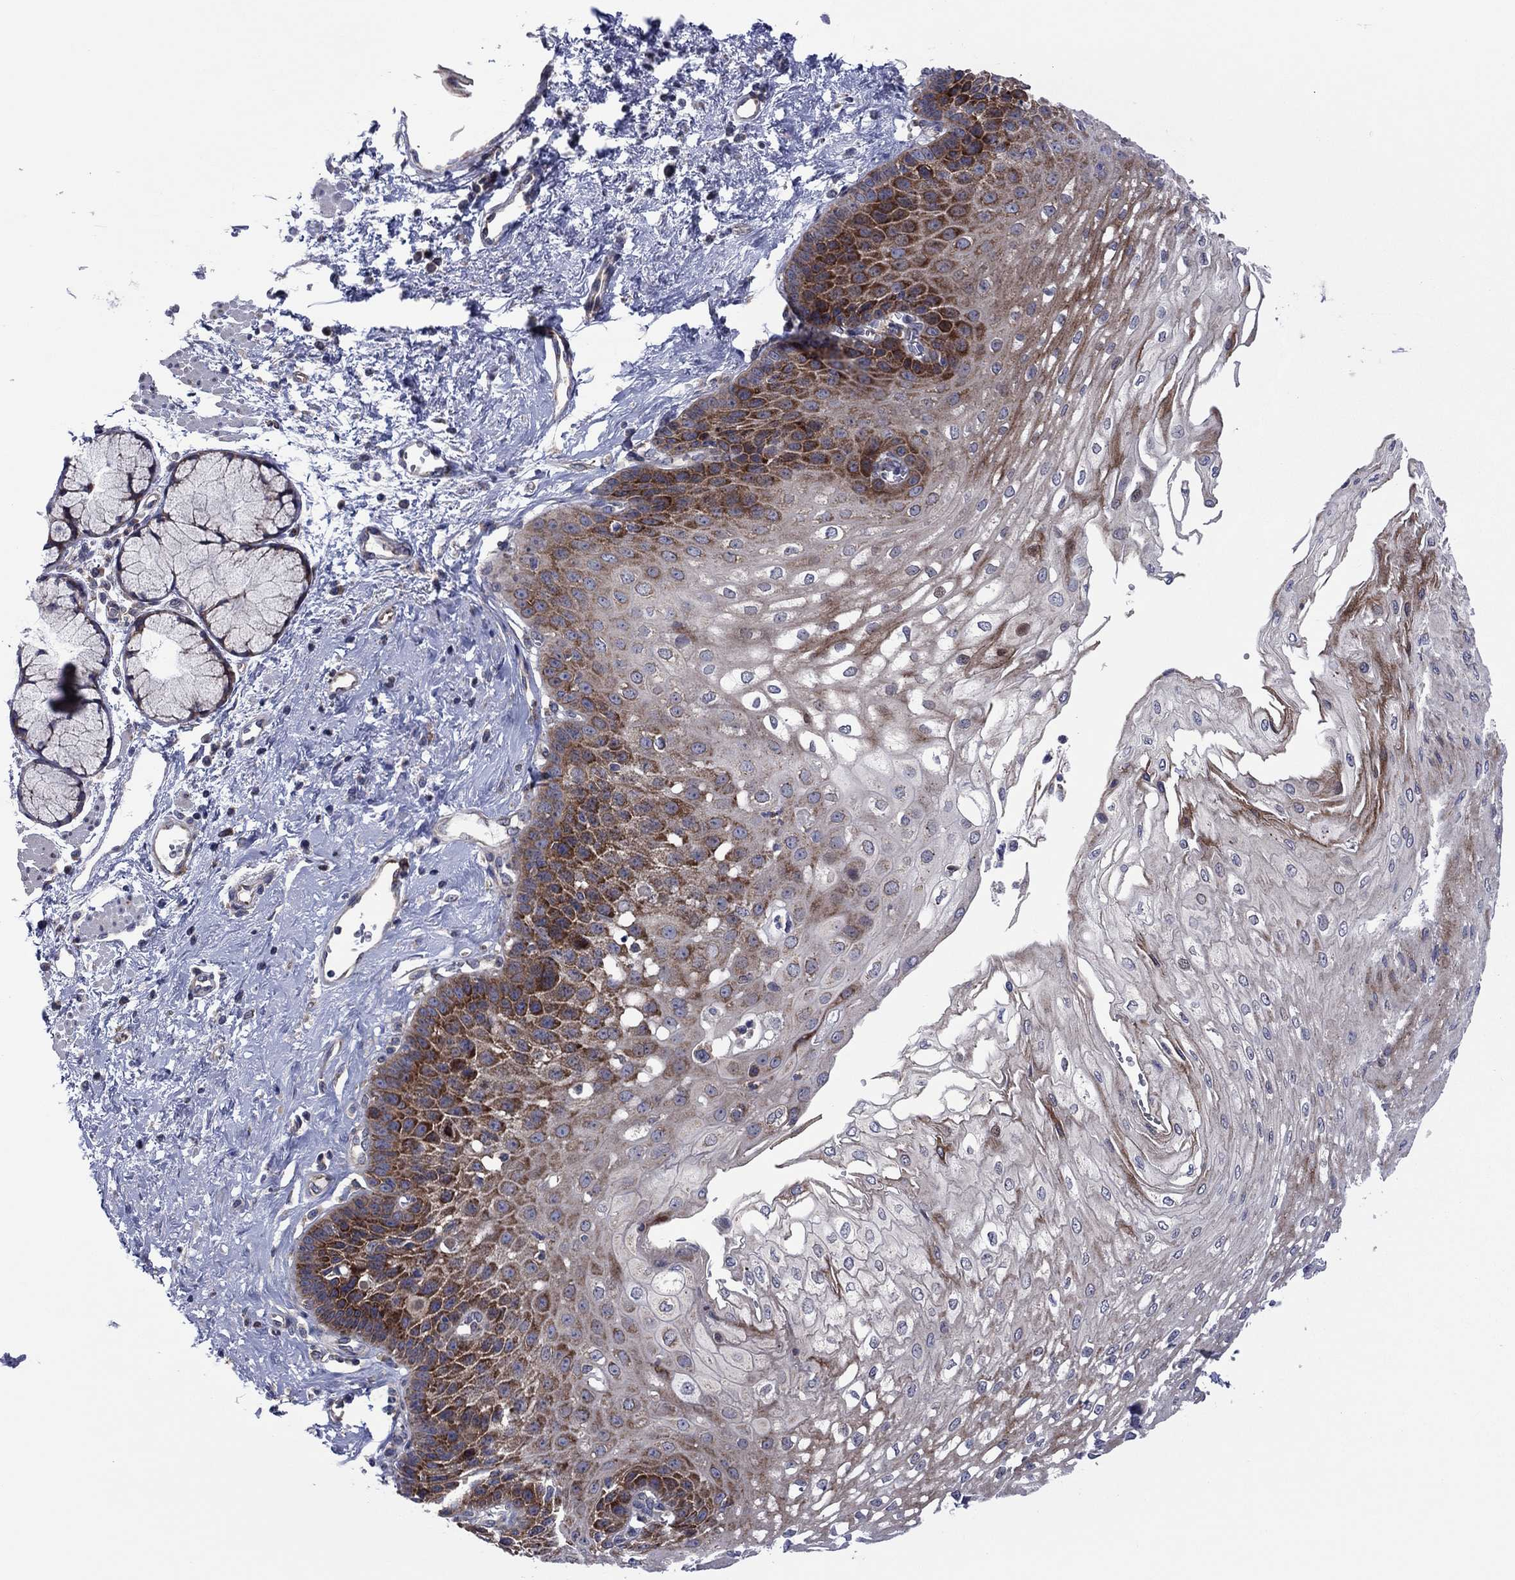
{"staining": {"intensity": "strong", "quantity": "<25%", "location": "cytoplasmic/membranous"}, "tissue": "esophagus", "cell_type": "Squamous epithelial cells", "image_type": "normal", "snomed": [{"axis": "morphology", "description": "Normal tissue, NOS"}, {"axis": "topography", "description": "Esophagus"}], "caption": "A brown stain shows strong cytoplasmic/membranous staining of a protein in squamous epithelial cells of benign human esophagus. The protein of interest is stained brown, and the nuclei are stained in blue (DAB (3,3'-diaminobenzidine) IHC with brightfield microscopy, high magnification).", "gene": "GPR155", "patient": {"sex": "female", "age": 62}}